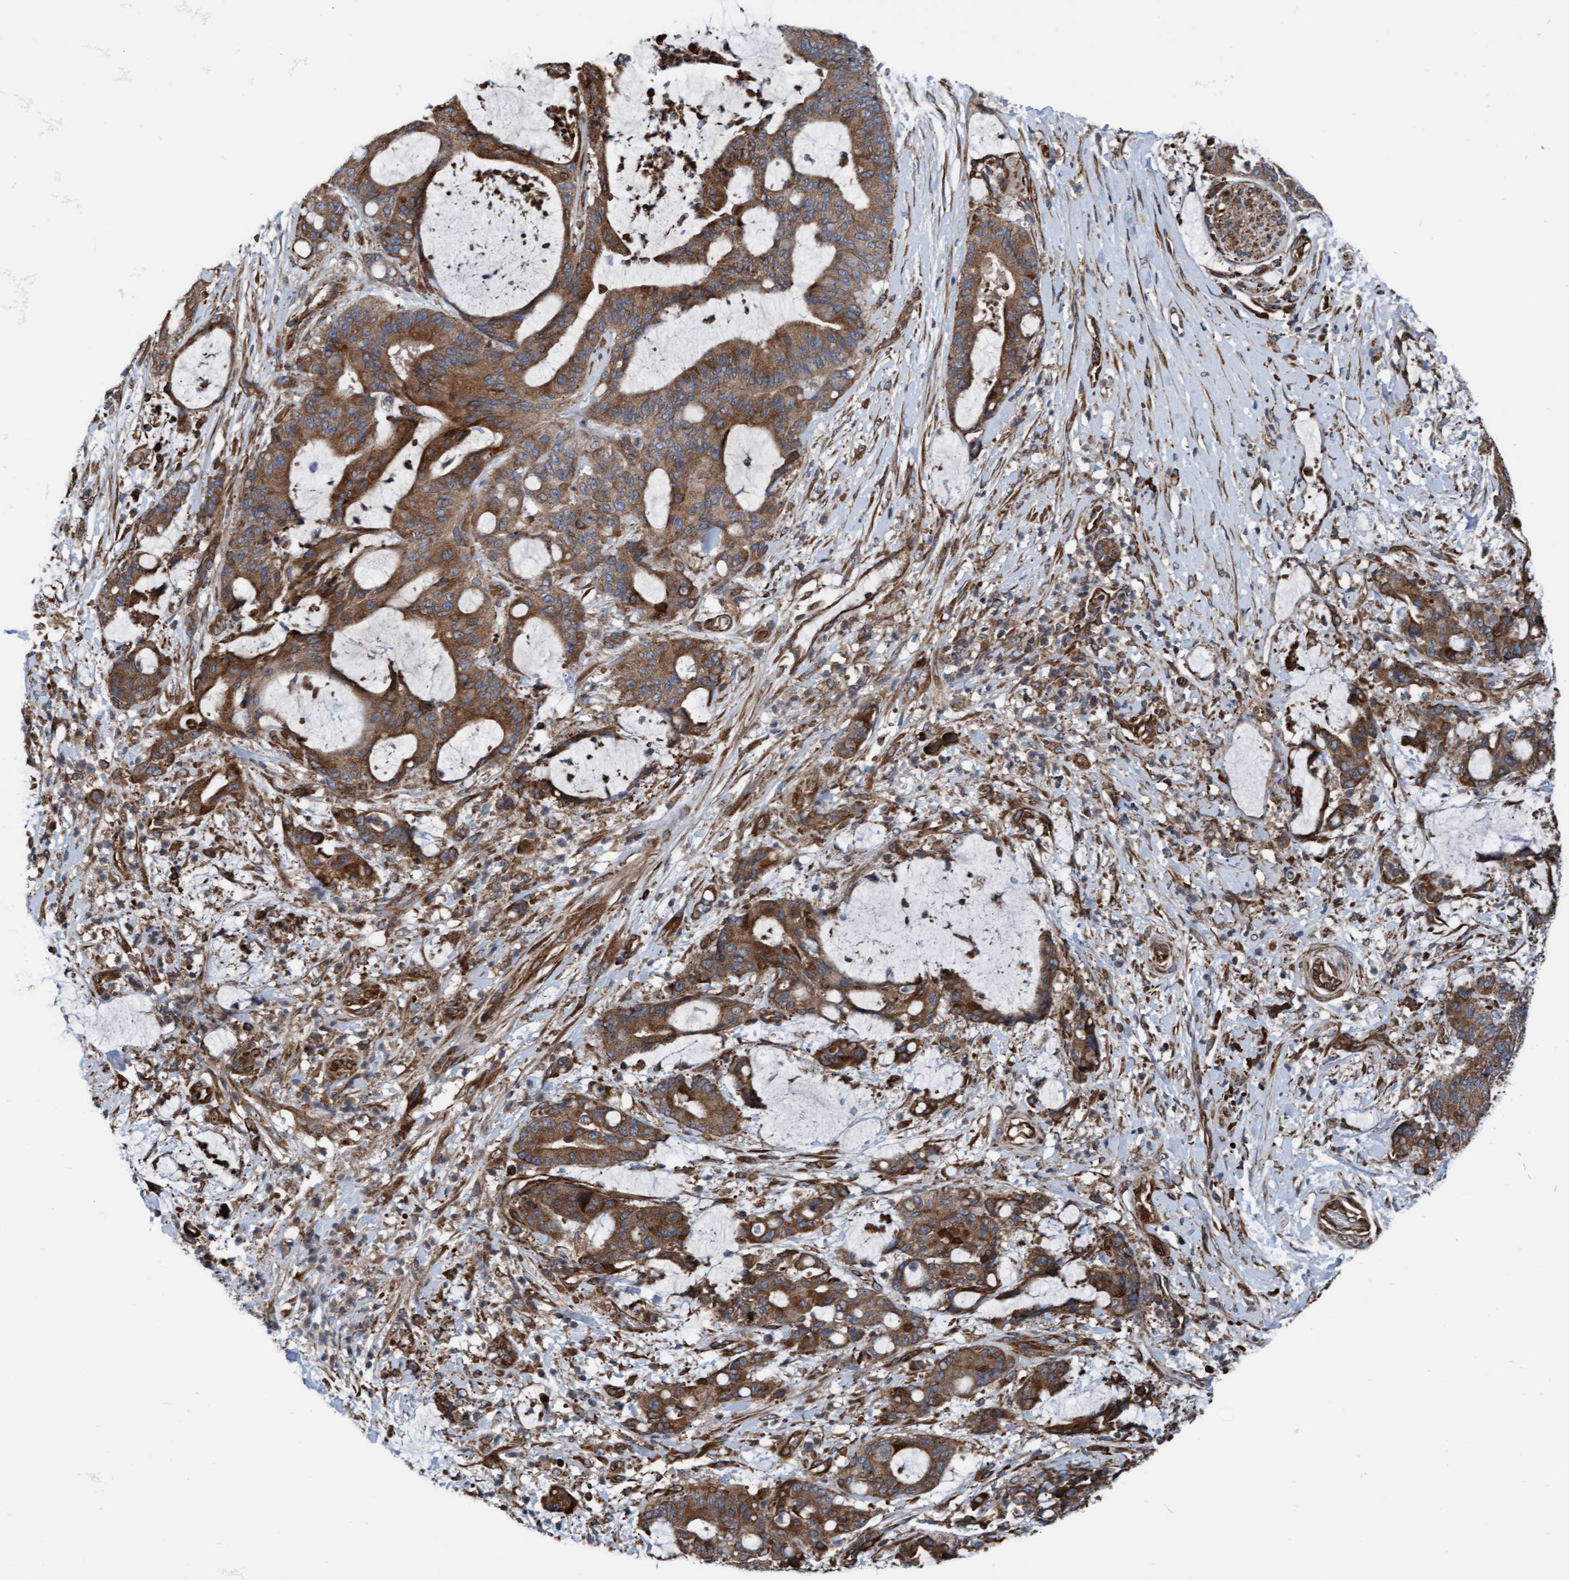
{"staining": {"intensity": "strong", "quantity": ">75%", "location": "cytoplasmic/membranous"}, "tissue": "liver cancer", "cell_type": "Tumor cells", "image_type": "cancer", "snomed": [{"axis": "morphology", "description": "Normal tissue, NOS"}, {"axis": "morphology", "description": "Cholangiocarcinoma"}, {"axis": "topography", "description": "Liver"}, {"axis": "topography", "description": "Peripheral nerve tissue"}], "caption": "Protein staining by immunohistochemistry (IHC) demonstrates strong cytoplasmic/membranous expression in about >75% of tumor cells in cholangiocarcinoma (liver).", "gene": "RAP1GAP2", "patient": {"sex": "female", "age": 73}}